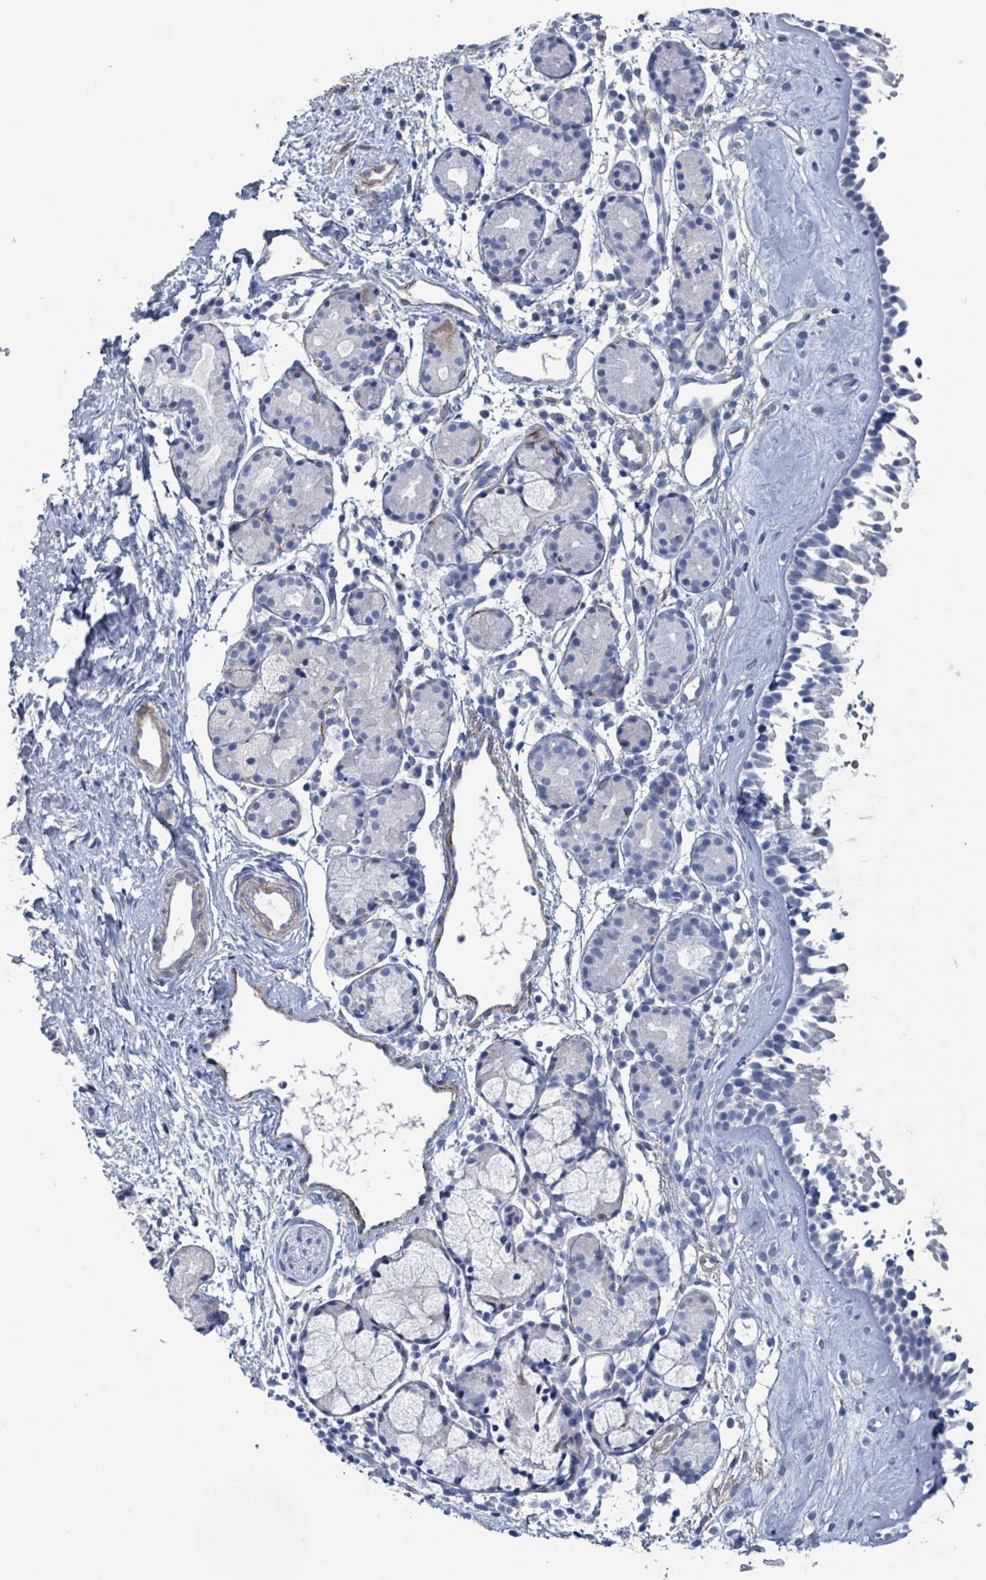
{"staining": {"intensity": "negative", "quantity": "none", "location": "none"}, "tissue": "nasopharynx", "cell_type": "Respiratory epithelial cells", "image_type": "normal", "snomed": [{"axis": "morphology", "description": "Normal tissue, NOS"}, {"axis": "topography", "description": "Nasopharynx"}], "caption": "Immunohistochemistry (IHC) micrograph of unremarkable nasopharynx: human nasopharynx stained with DAB displays no significant protein staining in respiratory epithelial cells.", "gene": "PKLR", "patient": {"sex": "male", "age": 82}}